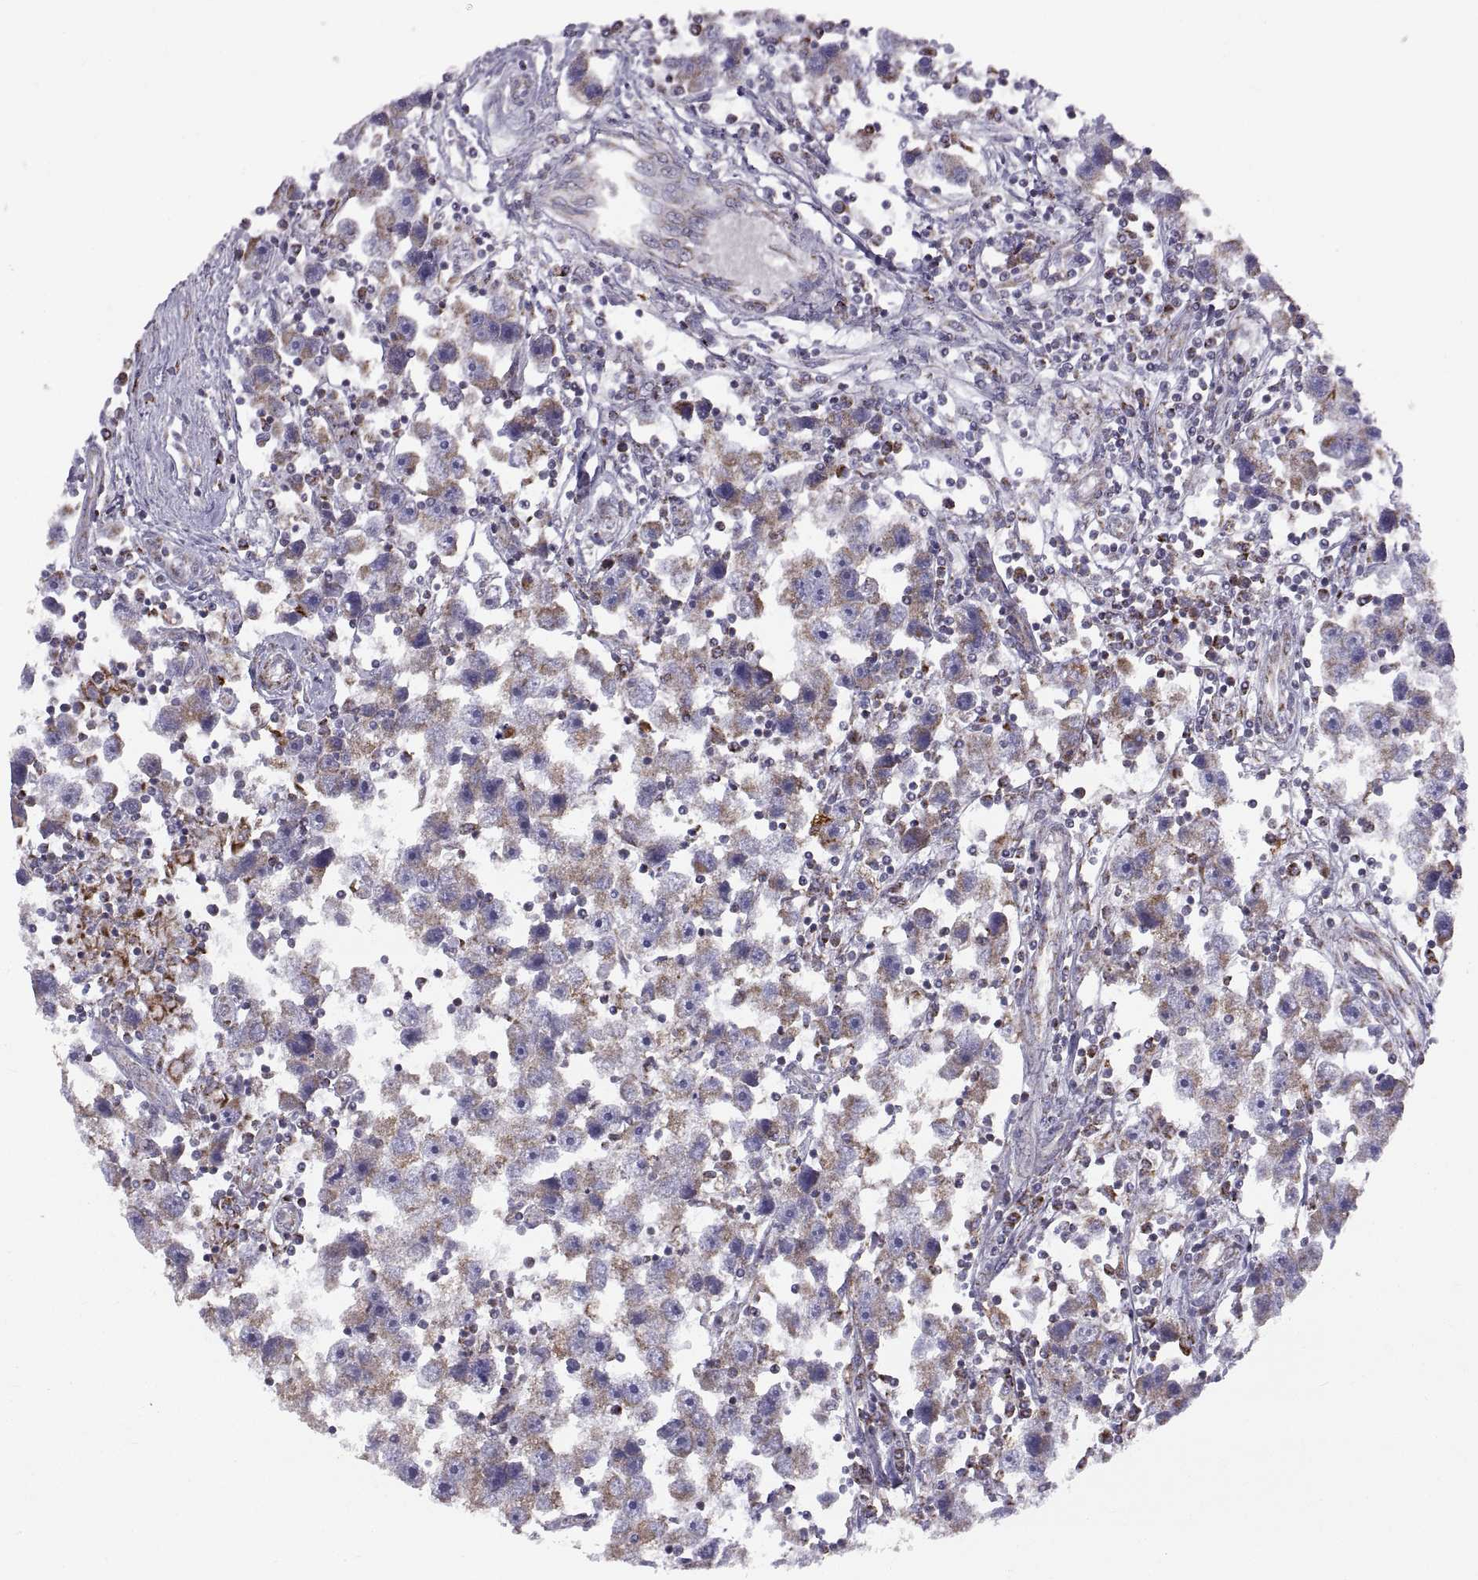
{"staining": {"intensity": "moderate", "quantity": "25%-75%", "location": "cytoplasmic/membranous"}, "tissue": "testis cancer", "cell_type": "Tumor cells", "image_type": "cancer", "snomed": [{"axis": "morphology", "description": "Seminoma, NOS"}, {"axis": "topography", "description": "Testis"}], "caption": "This image exhibits immunohistochemistry (IHC) staining of human seminoma (testis), with medium moderate cytoplasmic/membranous positivity in about 25%-75% of tumor cells.", "gene": "ARSD", "patient": {"sex": "male", "age": 30}}